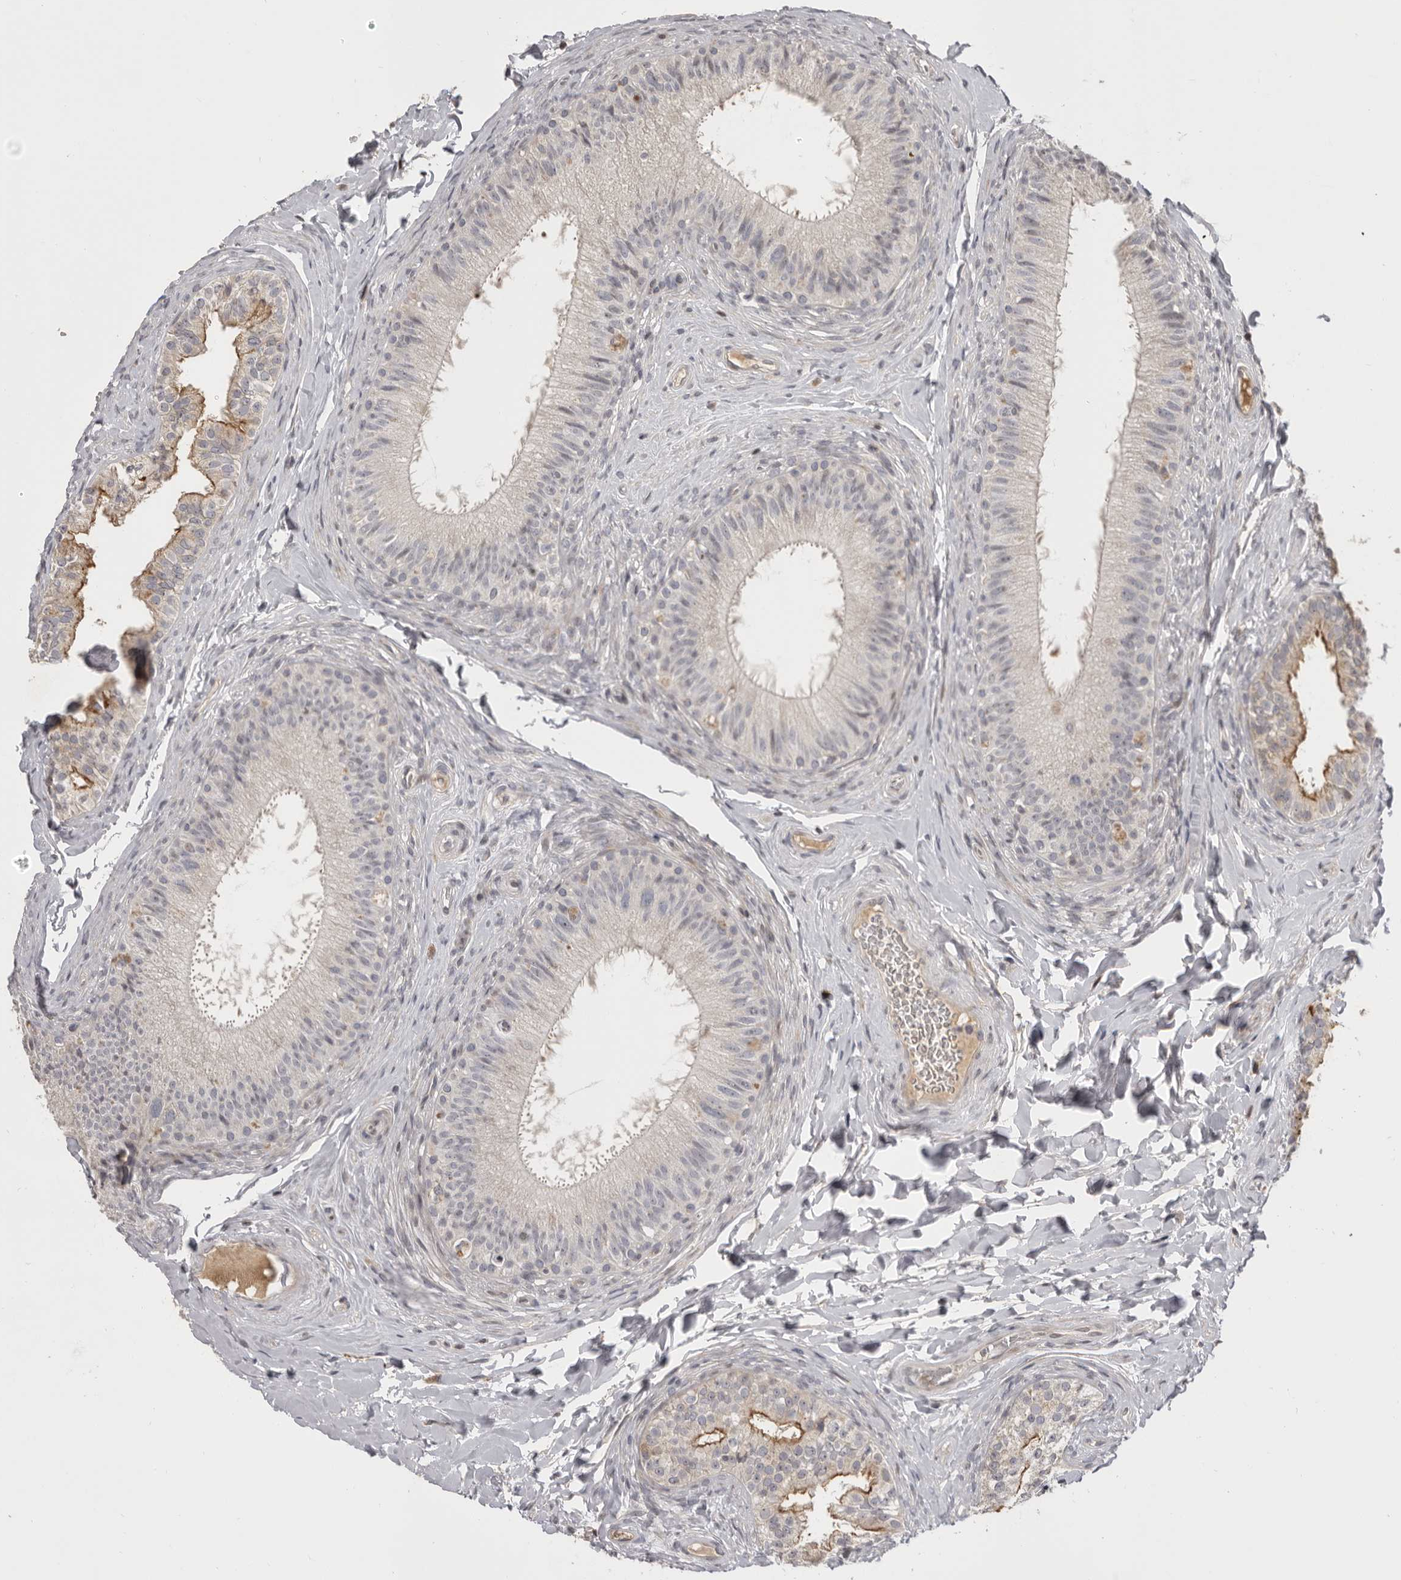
{"staining": {"intensity": "strong", "quantity": "<25%", "location": "cytoplasmic/membranous,nuclear"}, "tissue": "epididymis", "cell_type": "Glandular cells", "image_type": "normal", "snomed": [{"axis": "morphology", "description": "Normal tissue, NOS"}, {"axis": "topography", "description": "Epididymis"}], "caption": "This histopathology image exhibits benign epididymis stained with immunohistochemistry (IHC) to label a protein in brown. The cytoplasmic/membranous,nuclear of glandular cells show strong positivity for the protein. Nuclei are counter-stained blue.", "gene": "AZIN1", "patient": {"sex": "male", "age": 49}}